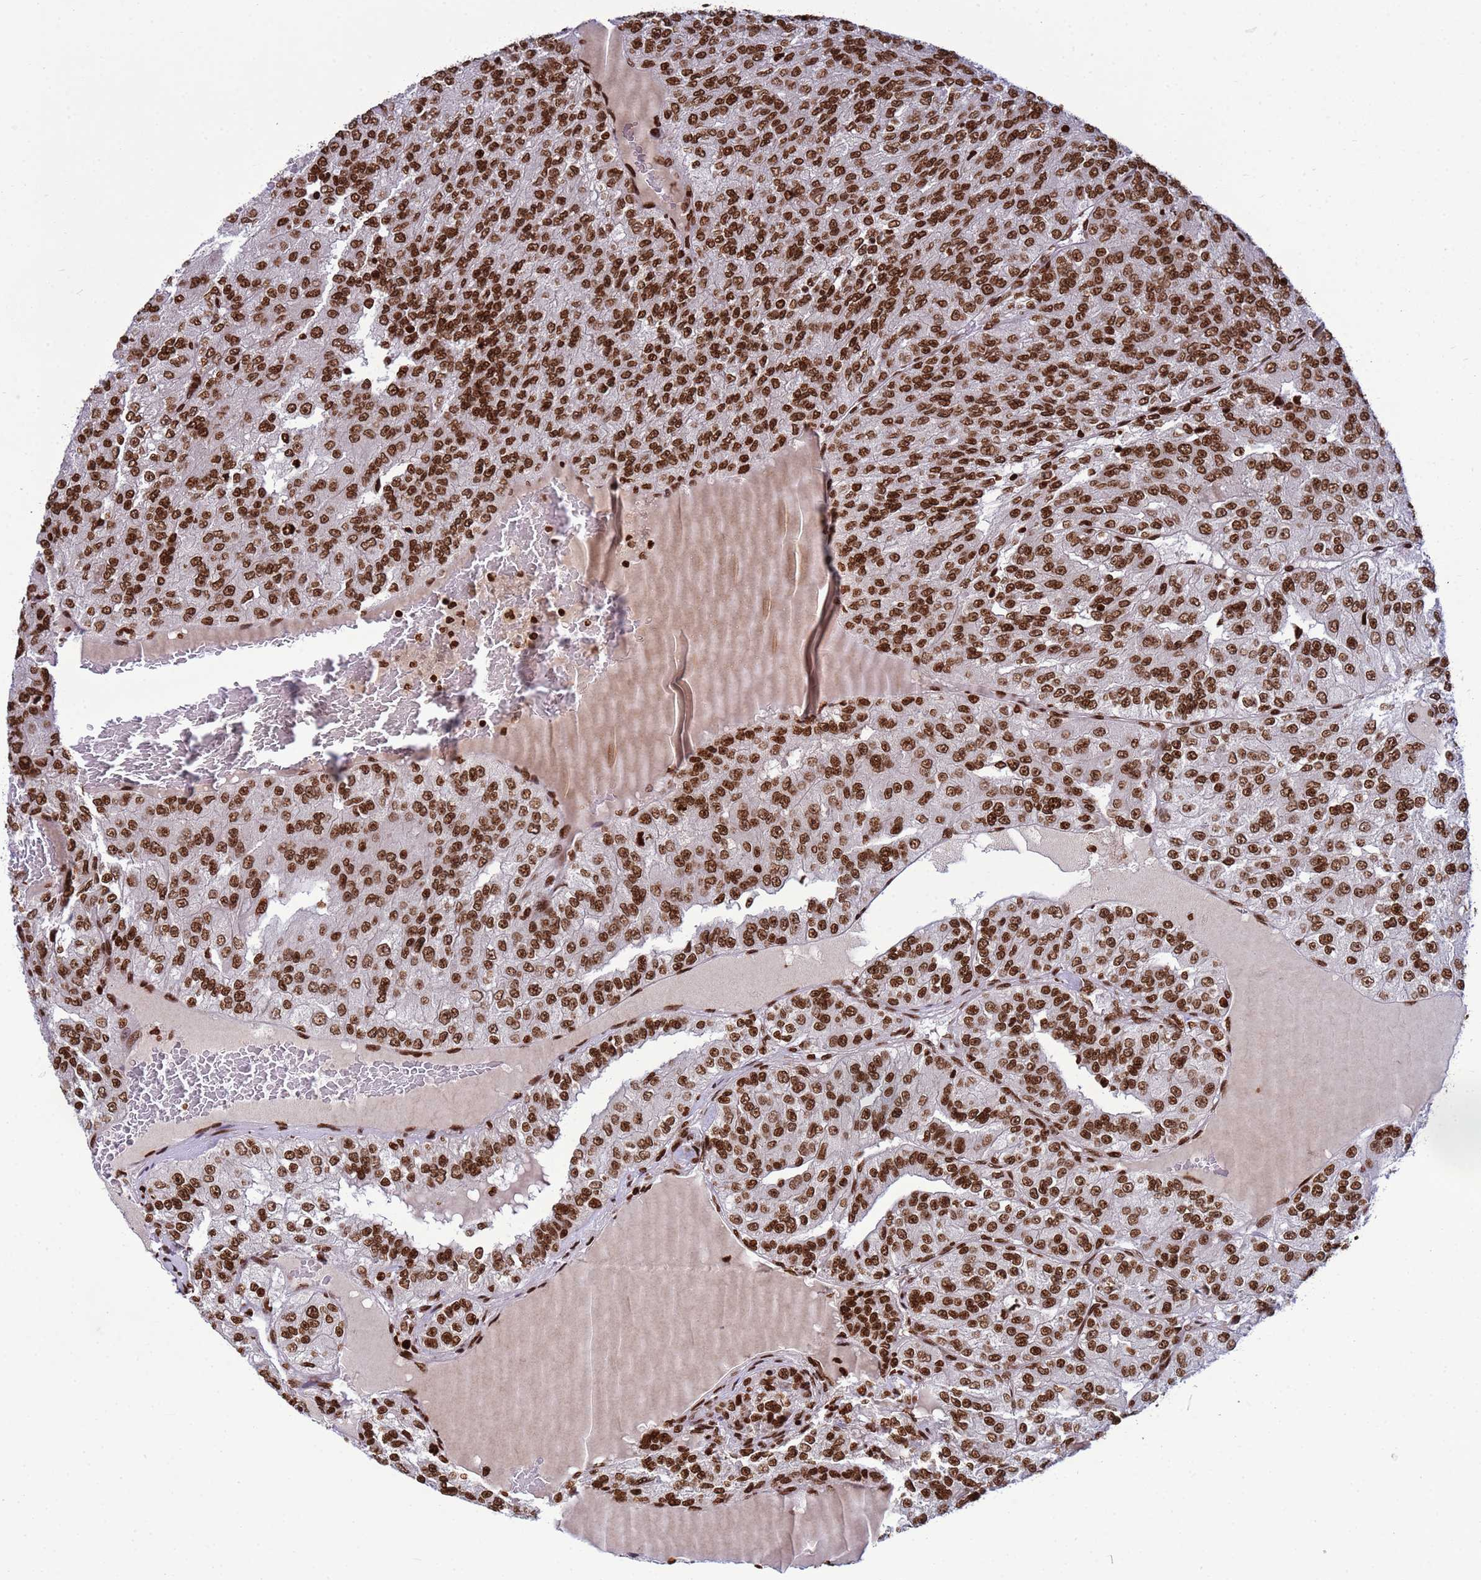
{"staining": {"intensity": "strong", "quantity": ">75%", "location": "nuclear"}, "tissue": "renal cancer", "cell_type": "Tumor cells", "image_type": "cancer", "snomed": [{"axis": "morphology", "description": "Adenocarcinoma, NOS"}, {"axis": "topography", "description": "Kidney"}], "caption": "There is high levels of strong nuclear staining in tumor cells of renal cancer, as demonstrated by immunohistochemical staining (brown color).", "gene": "H3-3B", "patient": {"sex": "female", "age": 63}}